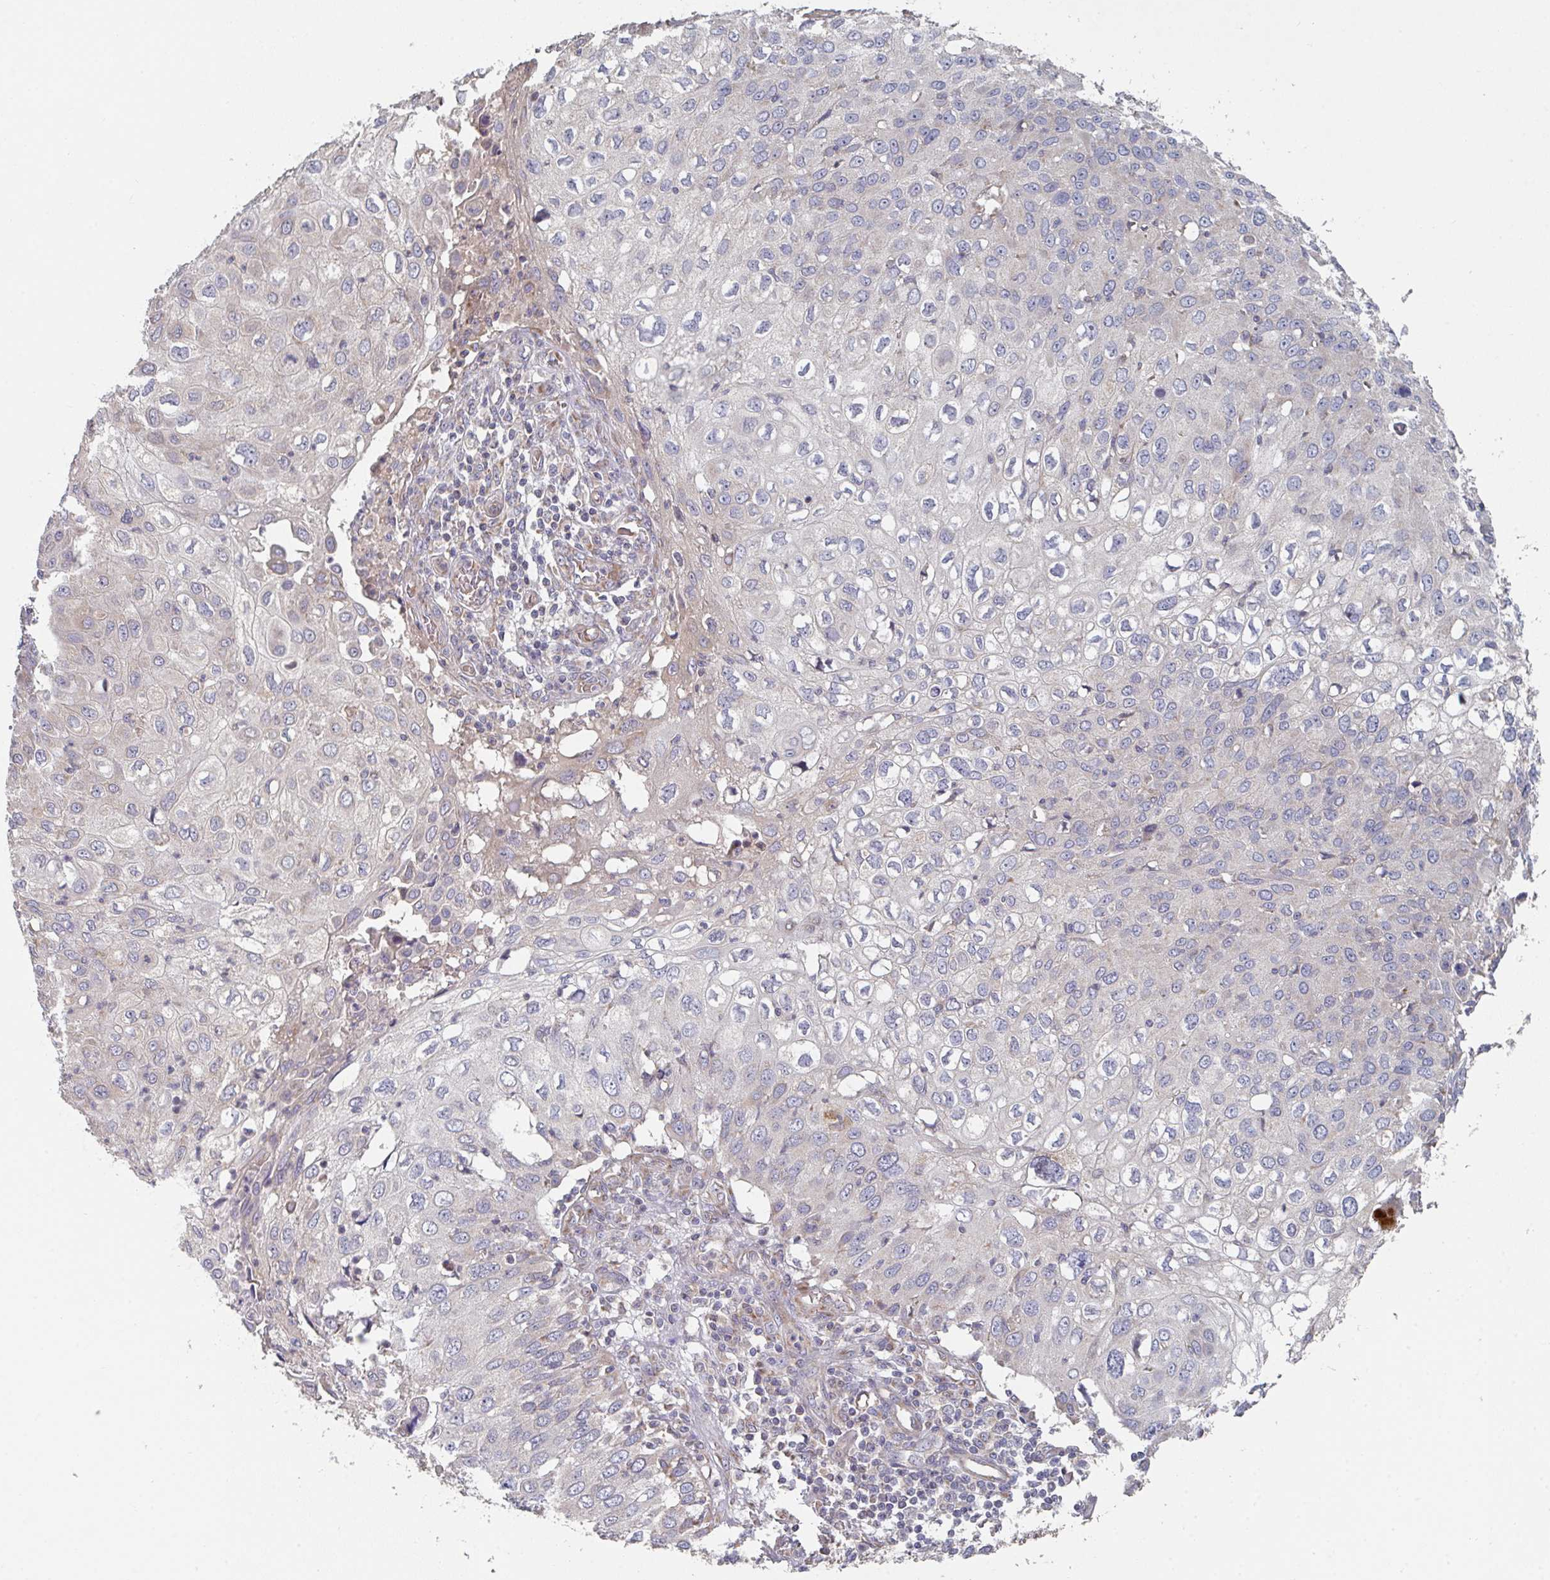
{"staining": {"intensity": "negative", "quantity": "none", "location": "none"}, "tissue": "skin cancer", "cell_type": "Tumor cells", "image_type": "cancer", "snomed": [{"axis": "morphology", "description": "Squamous cell carcinoma, NOS"}, {"axis": "topography", "description": "Skin"}], "caption": "An immunohistochemistry image of skin cancer (squamous cell carcinoma) is shown. There is no staining in tumor cells of skin cancer (squamous cell carcinoma).", "gene": "ELOVL1", "patient": {"sex": "male", "age": 87}}